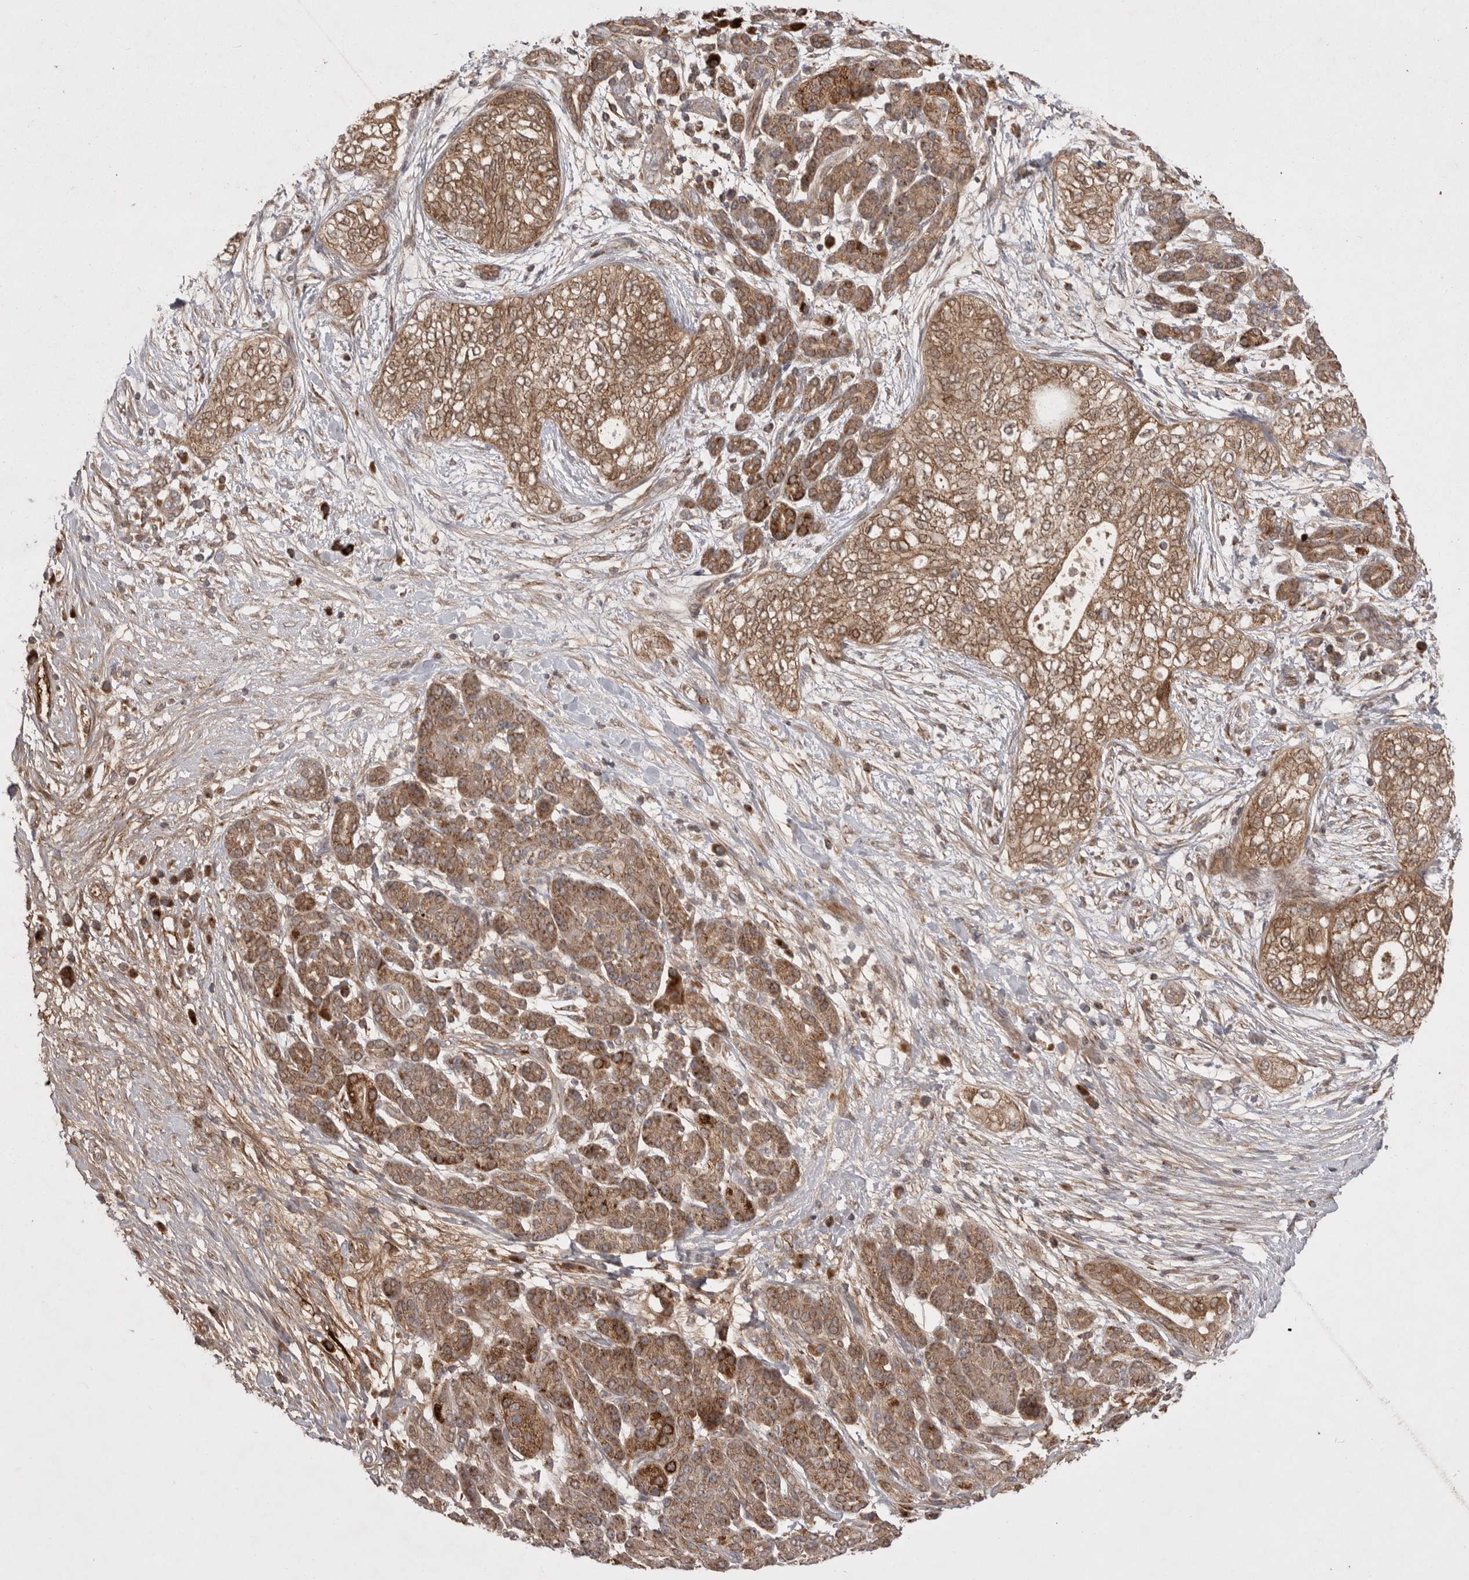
{"staining": {"intensity": "moderate", "quantity": ">75%", "location": "cytoplasmic/membranous"}, "tissue": "pancreatic cancer", "cell_type": "Tumor cells", "image_type": "cancer", "snomed": [{"axis": "morphology", "description": "Adenocarcinoma, NOS"}, {"axis": "topography", "description": "Pancreas"}], "caption": "Pancreatic adenocarcinoma stained with a brown dye displays moderate cytoplasmic/membranous positive expression in approximately >75% of tumor cells.", "gene": "KYAT3", "patient": {"sex": "male", "age": 72}}